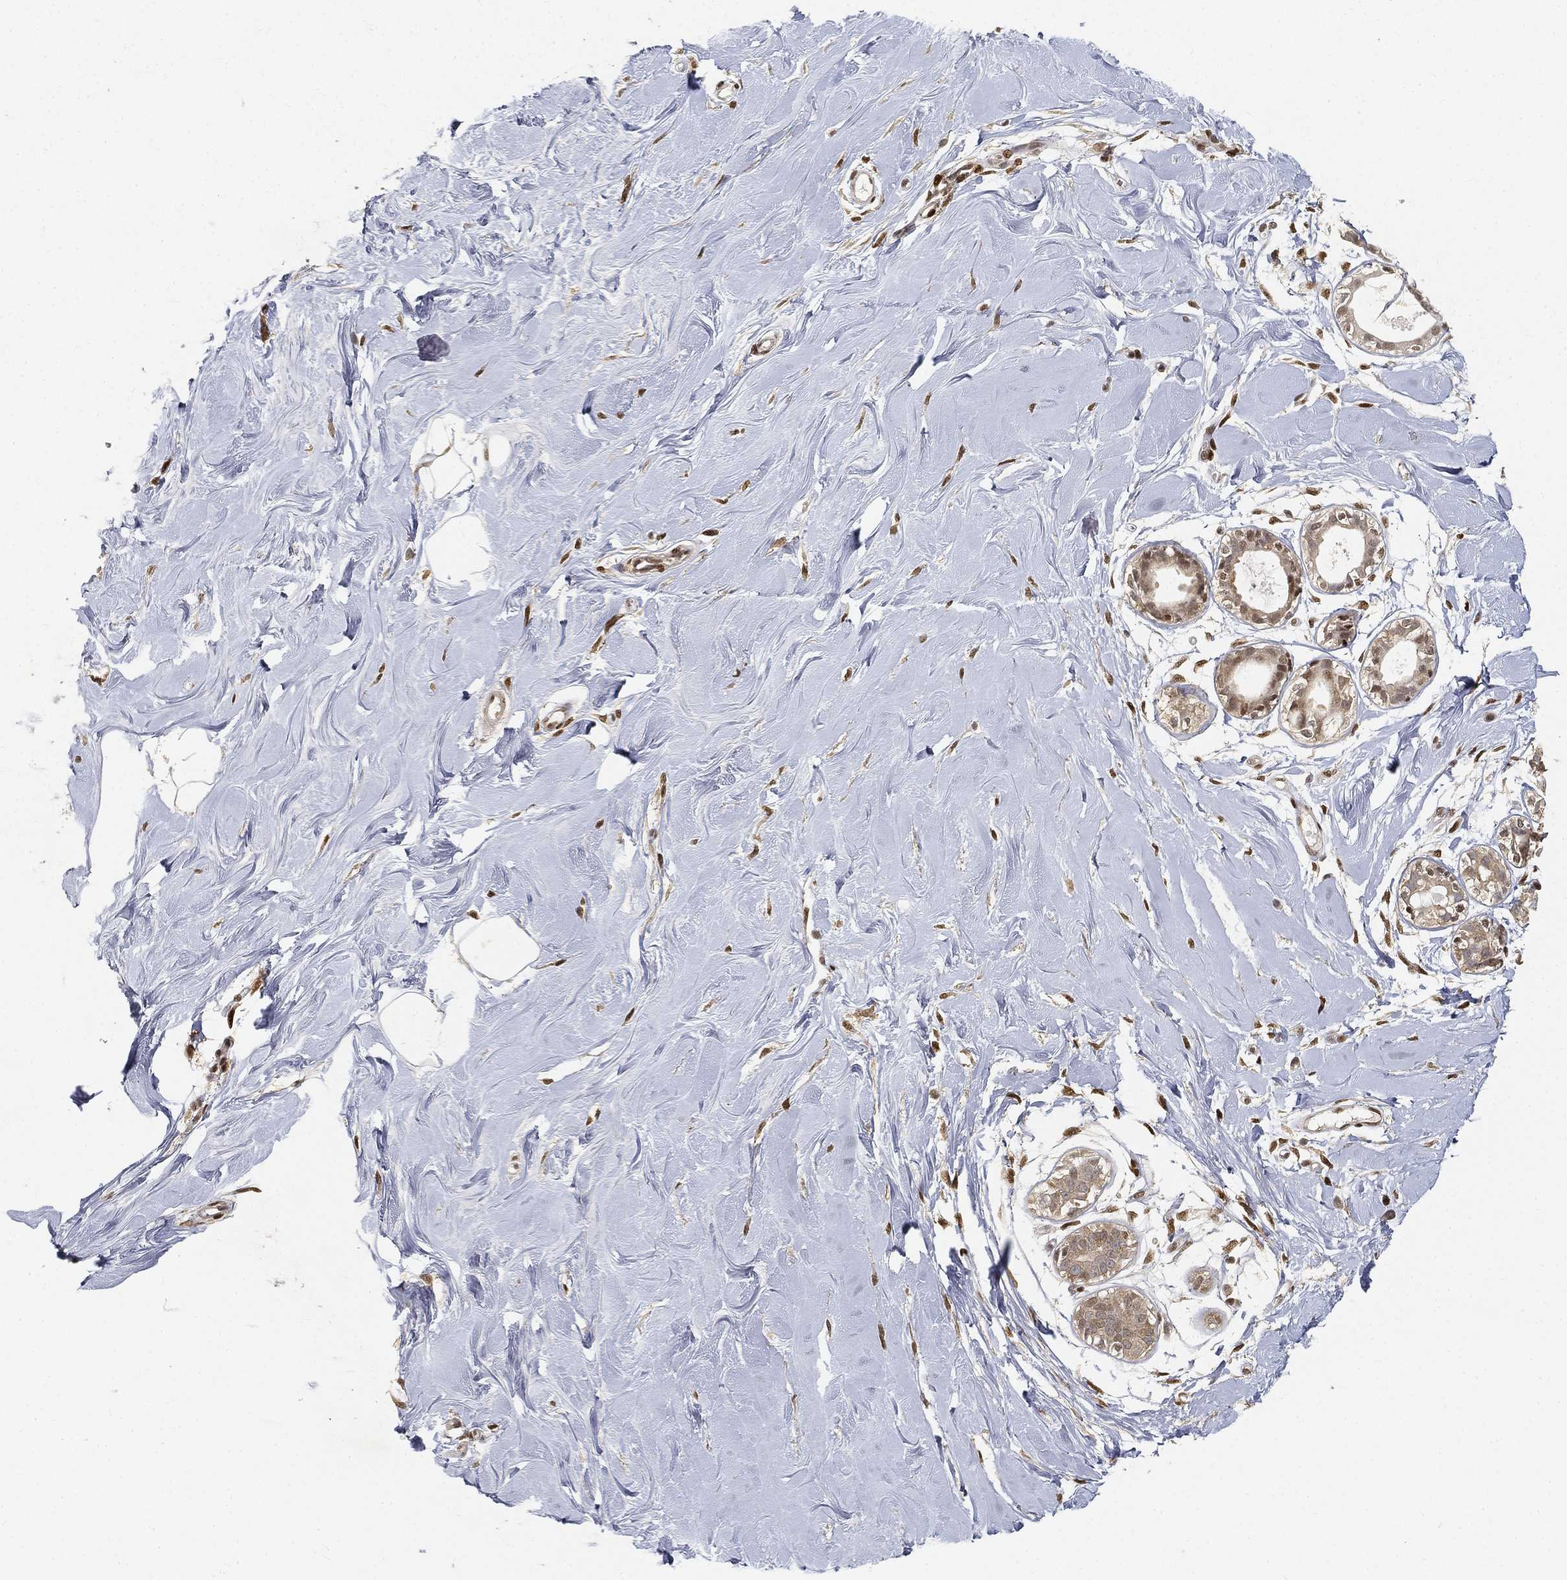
{"staining": {"intensity": "negative", "quantity": "none", "location": "none"}, "tissue": "adipose tissue", "cell_type": "Adipocytes", "image_type": "normal", "snomed": [{"axis": "morphology", "description": "Normal tissue, NOS"}, {"axis": "topography", "description": "Breast"}], "caption": "DAB (3,3'-diaminobenzidine) immunohistochemical staining of benign human adipose tissue shows no significant staining in adipocytes. (DAB IHC visualized using brightfield microscopy, high magnification).", "gene": "CRTC3", "patient": {"sex": "female", "age": 49}}